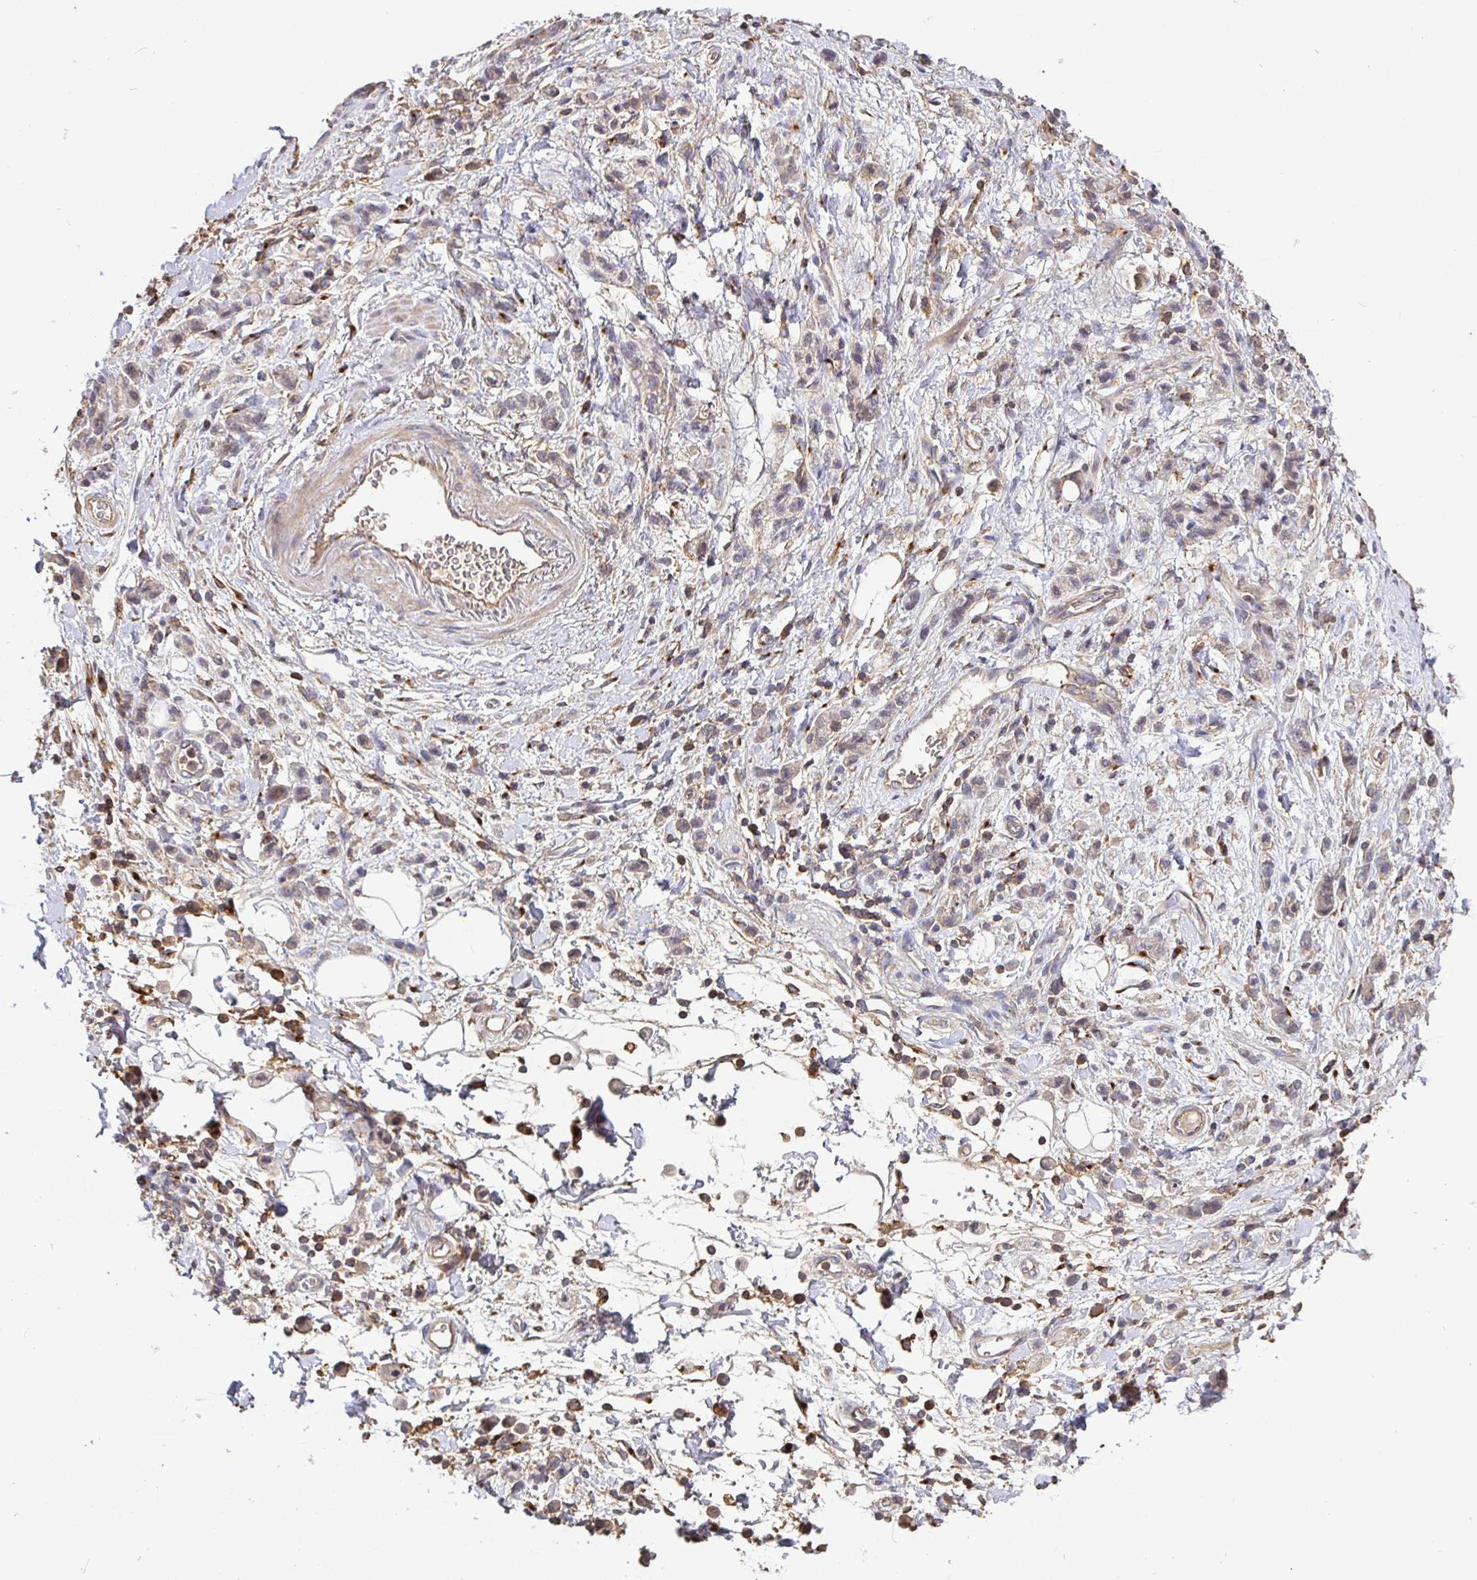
{"staining": {"intensity": "weak", "quantity": "25%-75%", "location": "cytoplasmic/membranous"}, "tissue": "stomach cancer", "cell_type": "Tumor cells", "image_type": "cancer", "snomed": [{"axis": "morphology", "description": "Adenocarcinoma, NOS"}, {"axis": "topography", "description": "Stomach"}], "caption": "Stomach cancer was stained to show a protein in brown. There is low levels of weak cytoplasmic/membranous expression in approximately 25%-75% of tumor cells.", "gene": "C1QTNF7", "patient": {"sex": "male", "age": 77}}